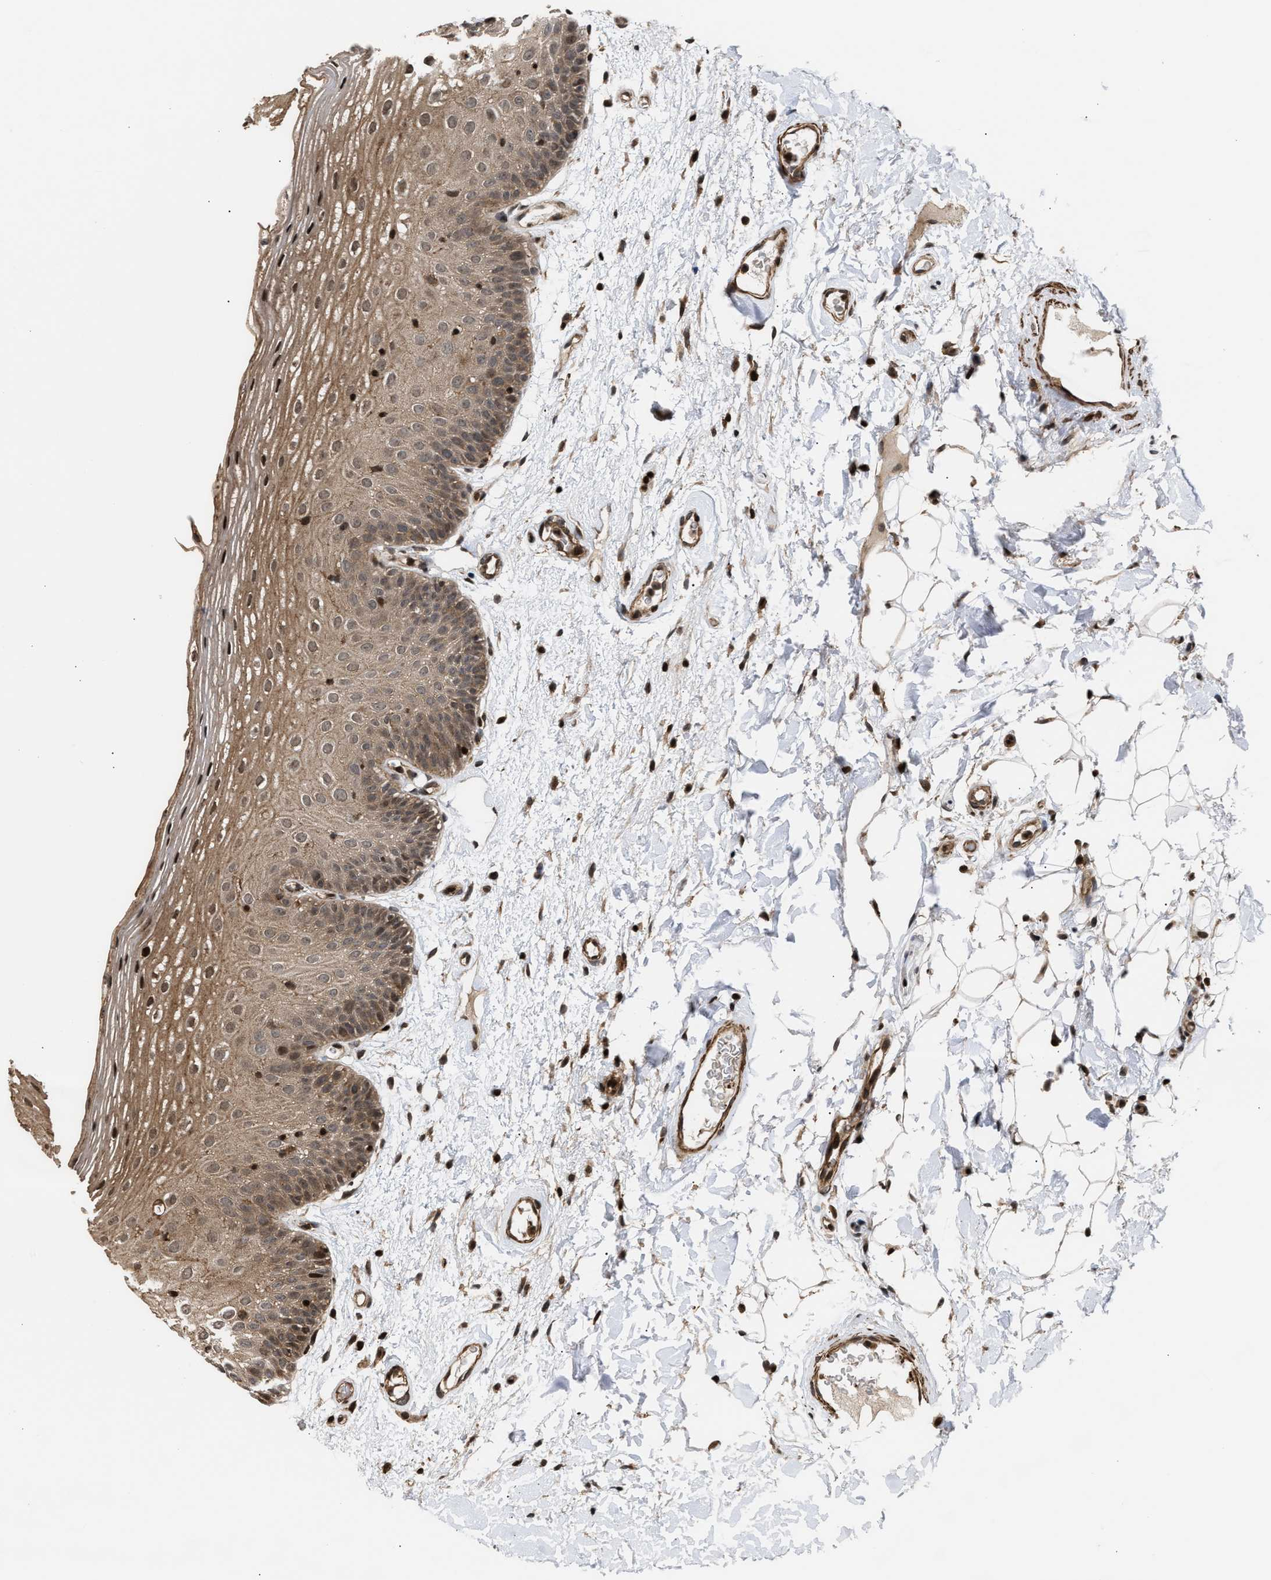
{"staining": {"intensity": "strong", "quantity": ">75%", "location": "cytoplasmic/membranous,nuclear"}, "tissue": "oral mucosa", "cell_type": "Squamous epithelial cells", "image_type": "normal", "snomed": [{"axis": "morphology", "description": "Normal tissue, NOS"}, {"axis": "morphology", "description": "Squamous cell carcinoma, NOS"}, {"axis": "topography", "description": "Skeletal muscle"}, {"axis": "topography", "description": "Oral tissue"}], "caption": "A brown stain highlights strong cytoplasmic/membranous,nuclear positivity of a protein in squamous epithelial cells of normal oral mucosa. Using DAB (brown) and hematoxylin (blue) stains, captured at high magnification using brightfield microscopy.", "gene": "STAU2", "patient": {"sex": "male", "age": 71}}